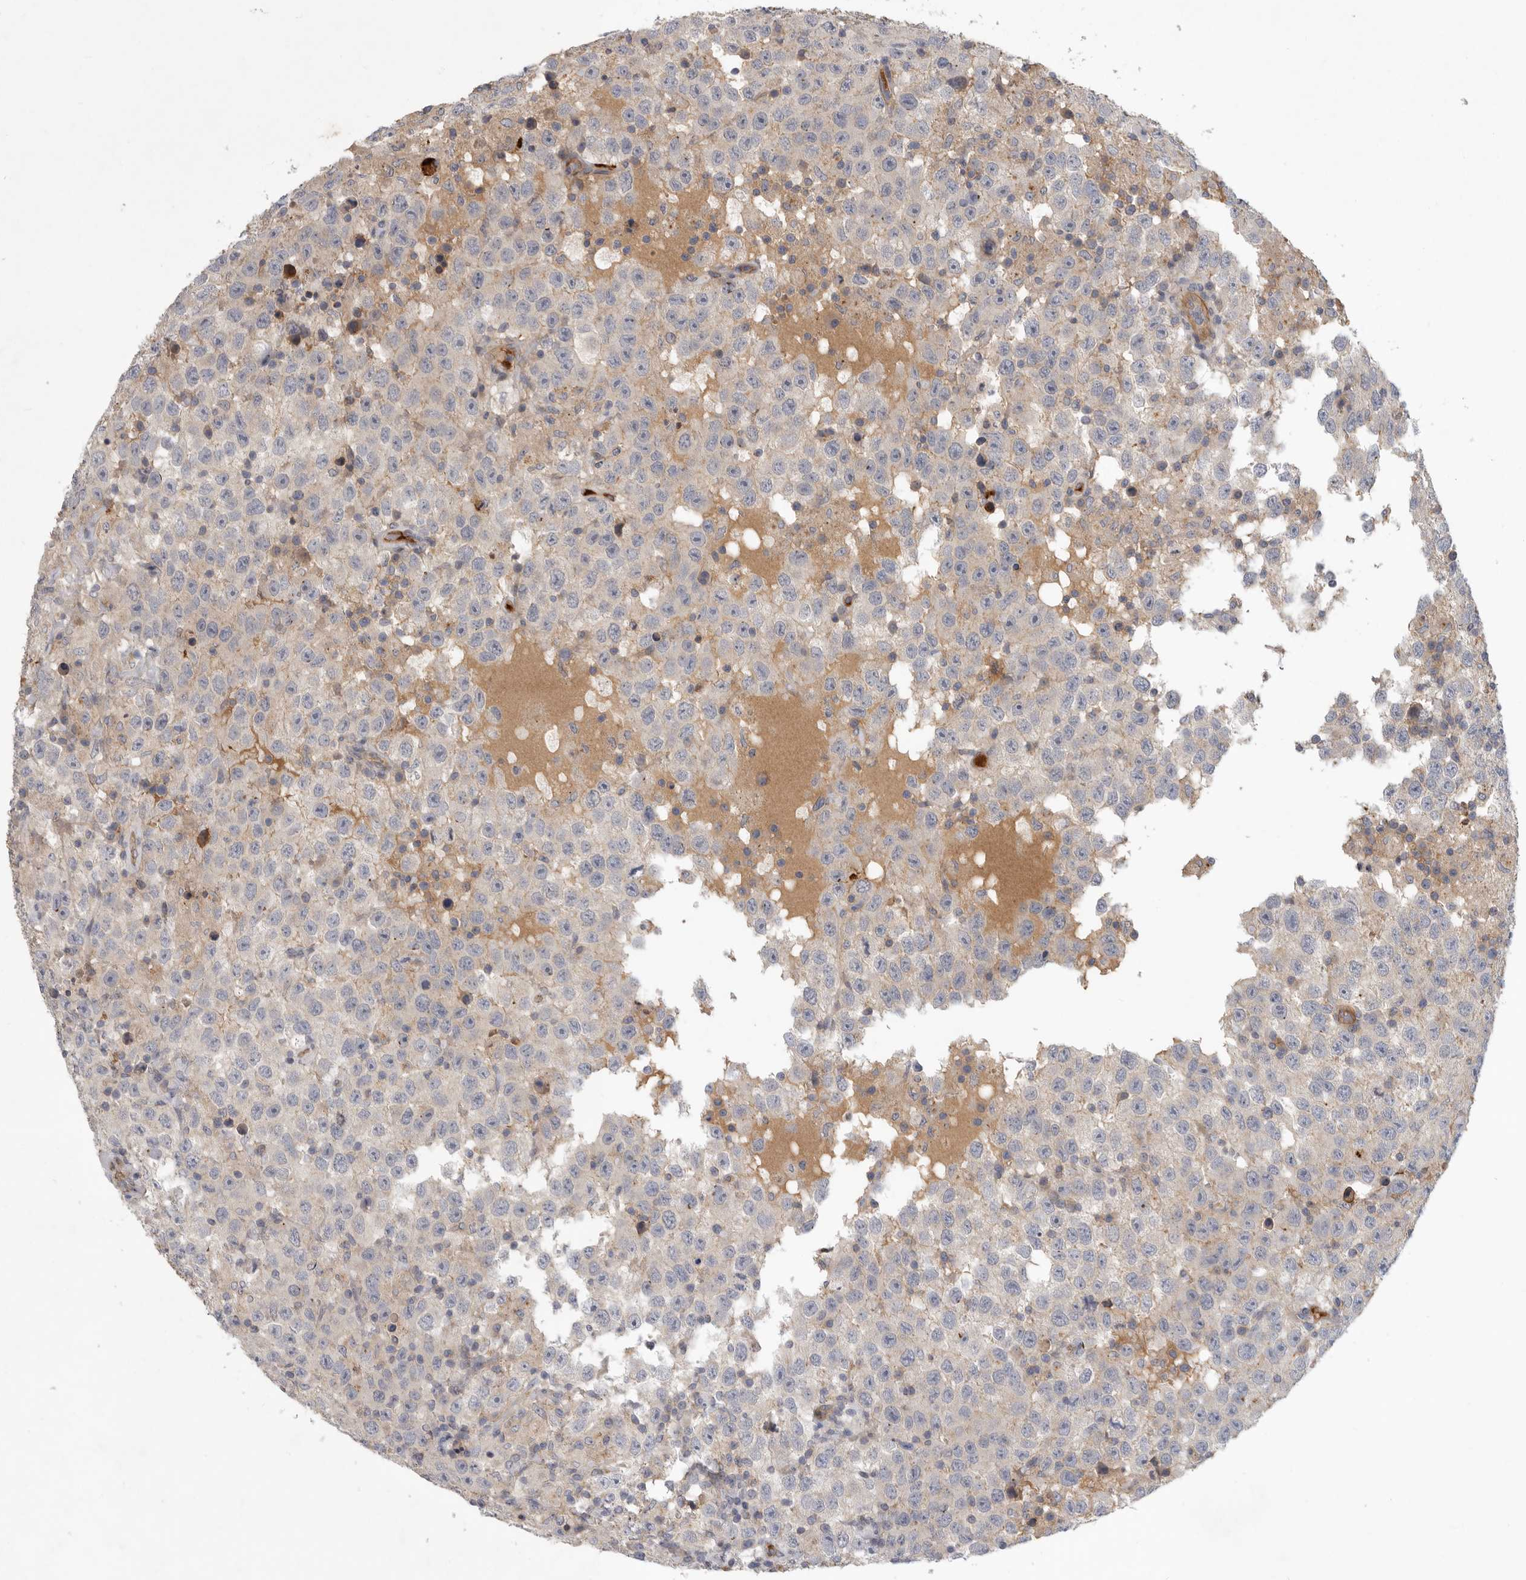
{"staining": {"intensity": "weak", "quantity": "<25%", "location": "cytoplasmic/membranous"}, "tissue": "testis cancer", "cell_type": "Tumor cells", "image_type": "cancer", "snomed": [{"axis": "morphology", "description": "Seminoma, NOS"}, {"axis": "topography", "description": "Testis"}], "caption": "Protein analysis of testis seminoma shows no significant expression in tumor cells.", "gene": "MLPH", "patient": {"sex": "male", "age": 41}}